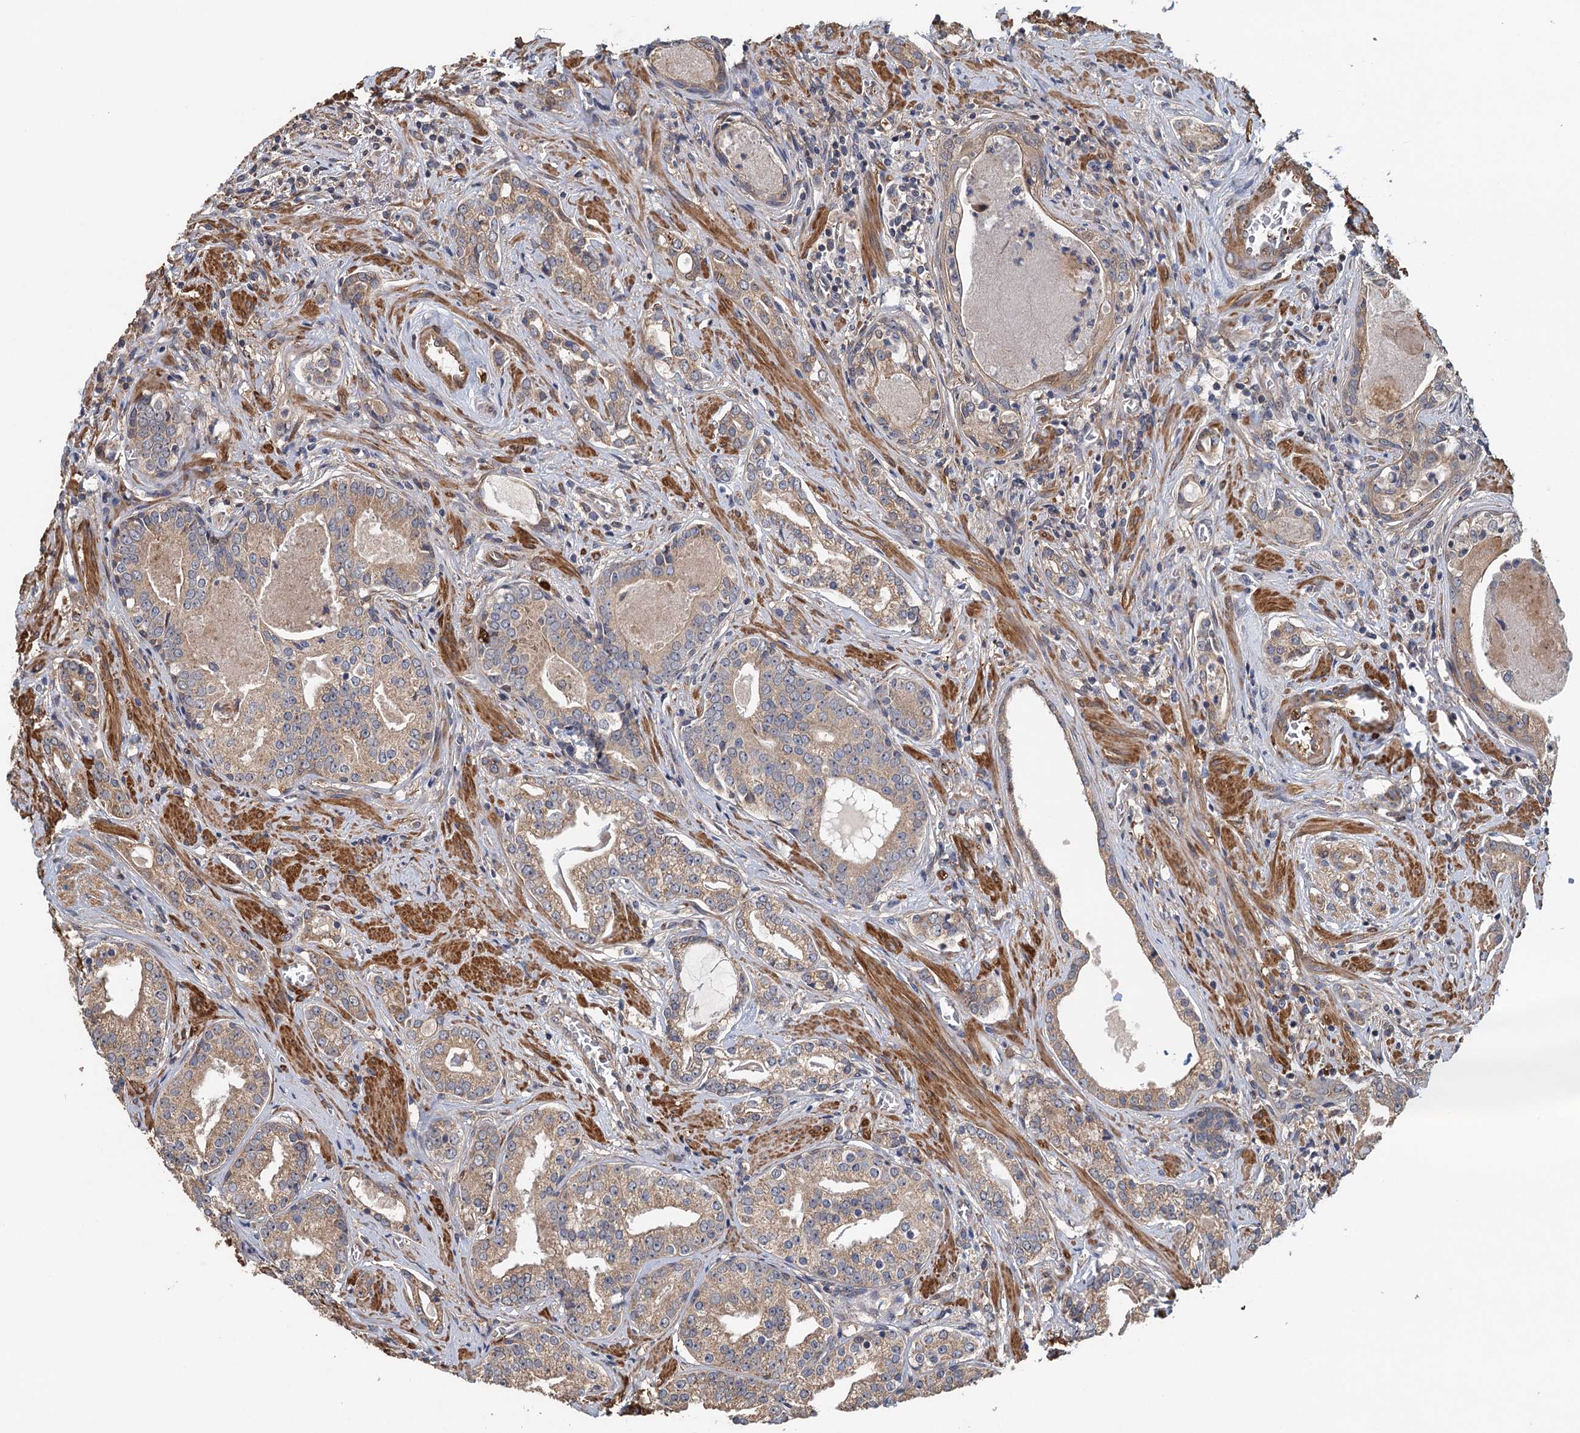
{"staining": {"intensity": "moderate", "quantity": ">75%", "location": "cytoplasmic/membranous"}, "tissue": "prostate cancer", "cell_type": "Tumor cells", "image_type": "cancer", "snomed": [{"axis": "morphology", "description": "Adenocarcinoma, High grade"}, {"axis": "topography", "description": "Prostate"}], "caption": "Immunohistochemistry (IHC) of prostate cancer (high-grade adenocarcinoma) demonstrates medium levels of moderate cytoplasmic/membranous staining in approximately >75% of tumor cells.", "gene": "MEAK7", "patient": {"sex": "male", "age": 58}}